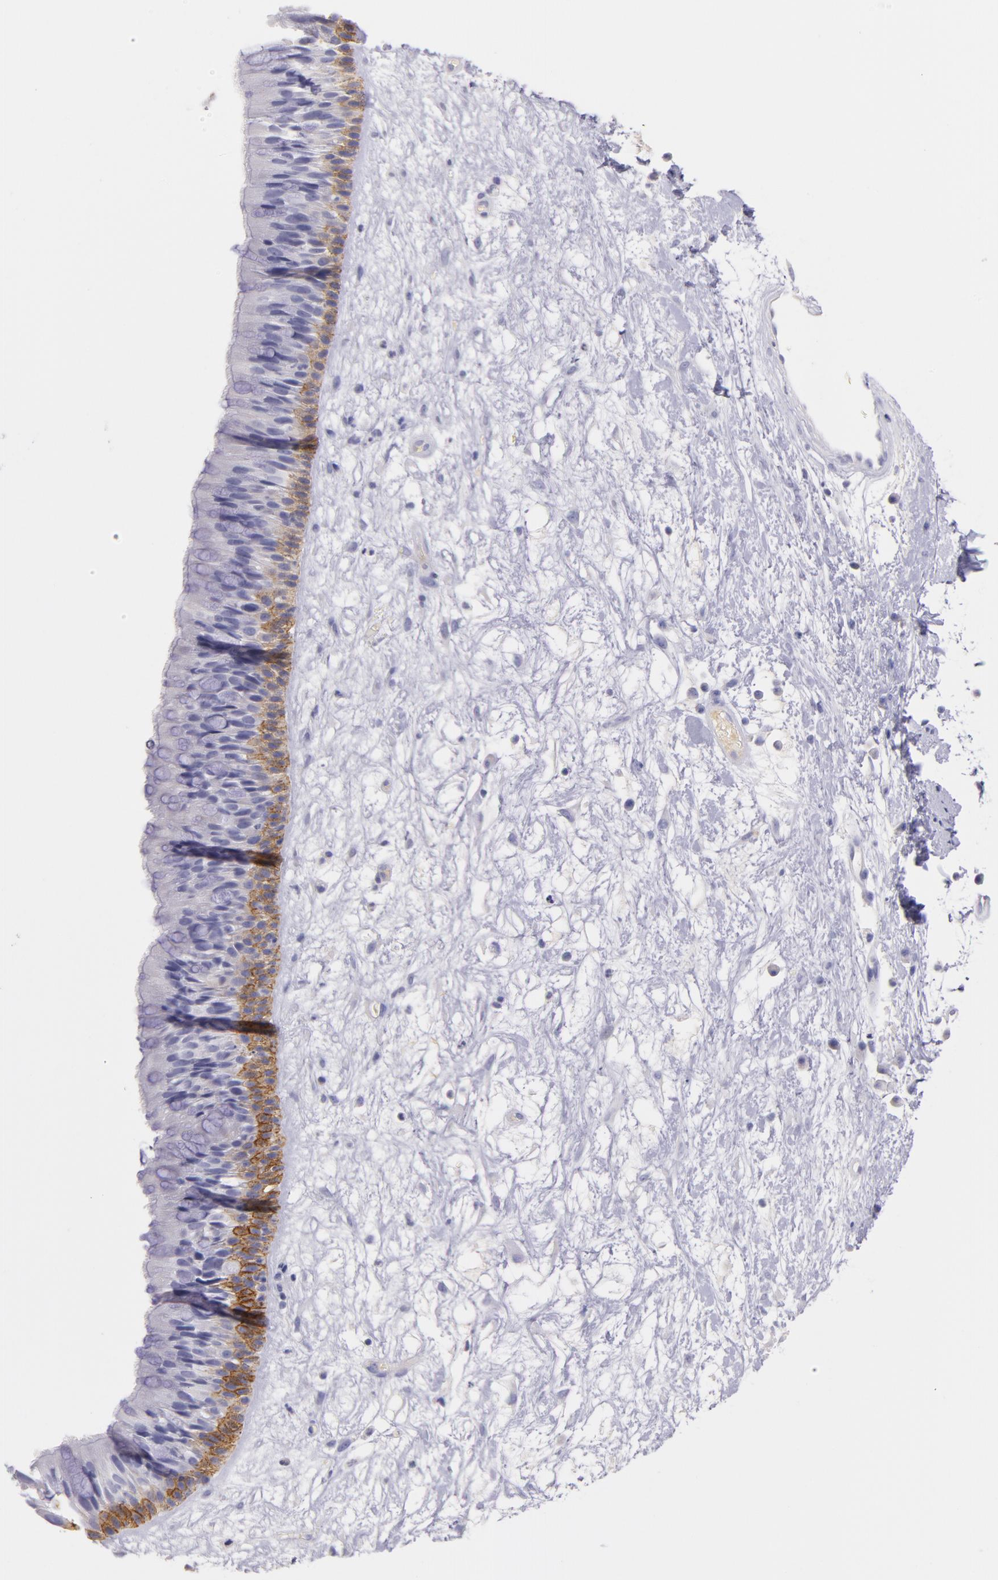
{"staining": {"intensity": "strong", "quantity": ">75%", "location": "cytoplasmic/membranous"}, "tissue": "nasopharynx", "cell_type": "Respiratory epithelial cells", "image_type": "normal", "snomed": [{"axis": "morphology", "description": "Normal tissue, NOS"}, {"axis": "topography", "description": "Nasopharynx"}], "caption": "Immunohistochemical staining of unremarkable human nasopharynx displays high levels of strong cytoplasmic/membranous positivity in approximately >75% of respiratory epithelial cells. Using DAB (3,3'-diaminobenzidine) (brown) and hematoxylin (blue) stains, captured at high magnification using brightfield microscopy.", "gene": "CD44", "patient": {"sex": "male", "age": 13}}